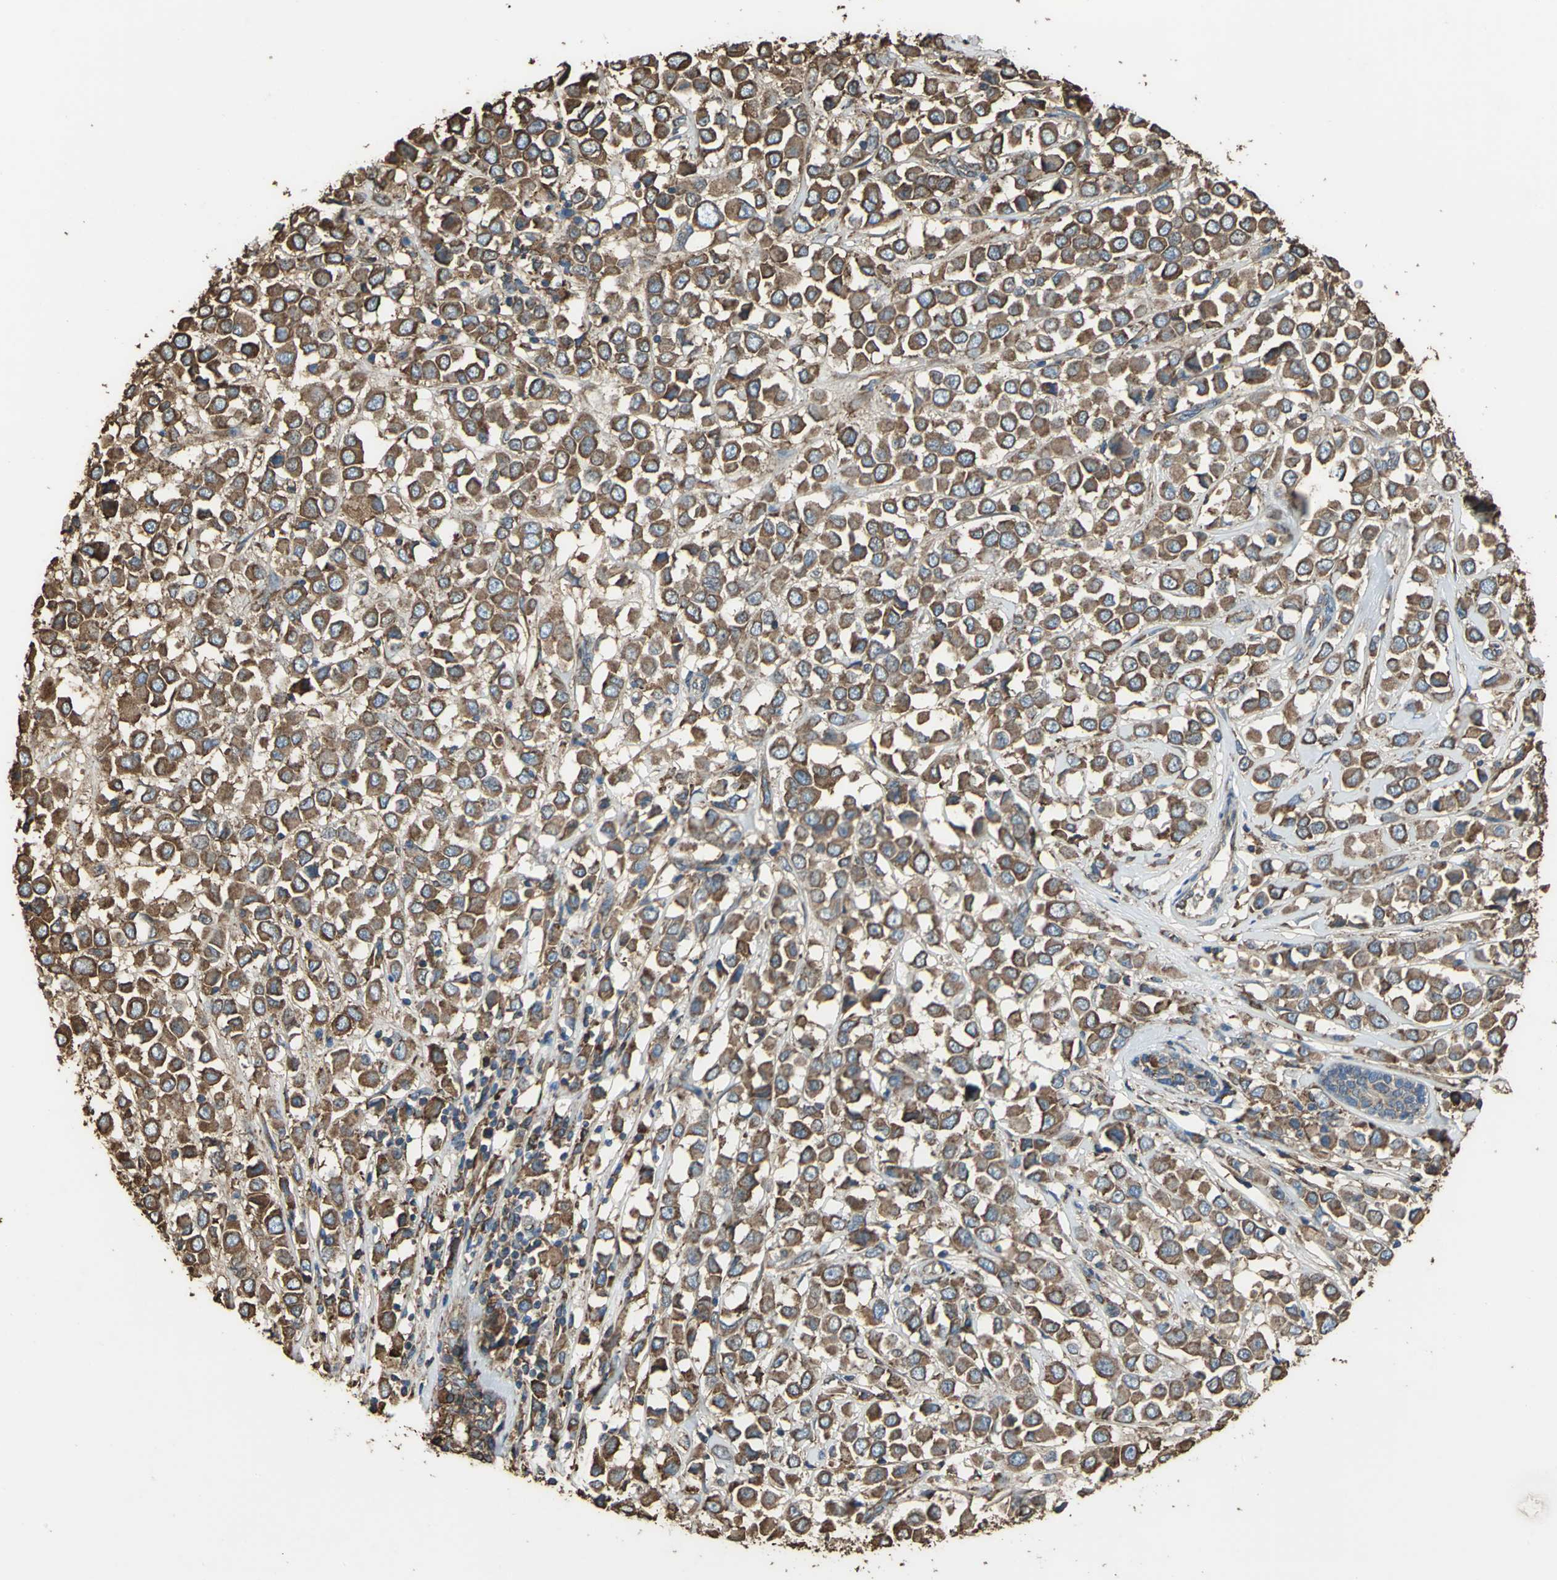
{"staining": {"intensity": "strong", "quantity": ">75%", "location": "cytoplasmic/membranous"}, "tissue": "breast cancer", "cell_type": "Tumor cells", "image_type": "cancer", "snomed": [{"axis": "morphology", "description": "Duct carcinoma"}, {"axis": "topography", "description": "Breast"}], "caption": "Tumor cells show strong cytoplasmic/membranous expression in approximately >75% of cells in breast cancer.", "gene": "GPANK1", "patient": {"sex": "female", "age": 61}}